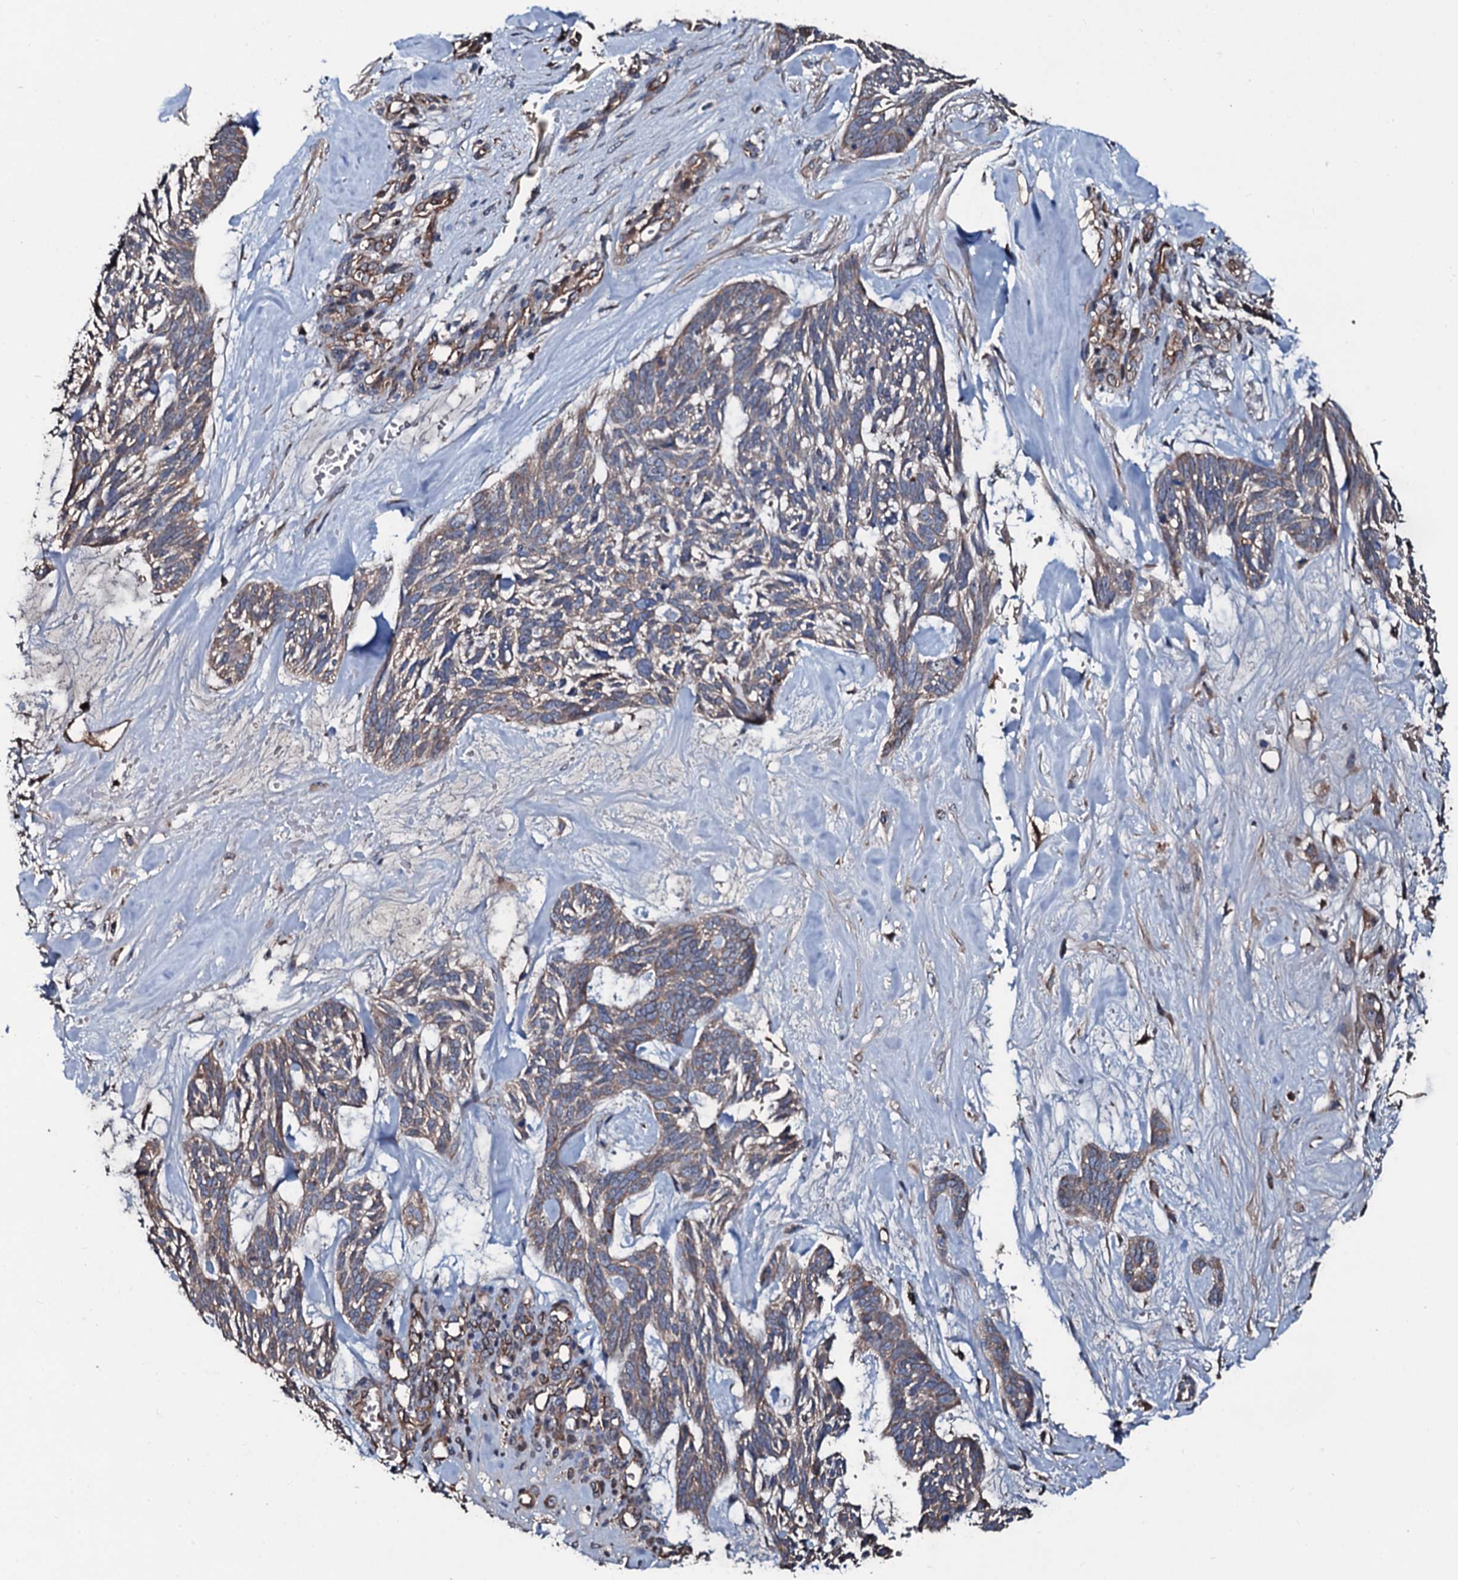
{"staining": {"intensity": "weak", "quantity": "25%-75%", "location": "cytoplasmic/membranous"}, "tissue": "skin cancer", "cell_type": "Tumor cells", "image_type": "cancer", "snomed": [{"axis": "morphology", "description": "Basal cell carcinoma"}, {"axis": "topography", "description": "Skin"}], "caption": "DAB (3,3'-diaminobenzidine) immunohistochemical staining of skin cancer reveals weak cytoplasmic/membranous protein positivity in approximately 25%-75% of tumor cells. (DAB (3,3'-diaminobenzidine) = brown stain, brightfield microscopy at high magnification).", "gene": "DMAC2", "patient": {"sex": "male", "age": 88}}